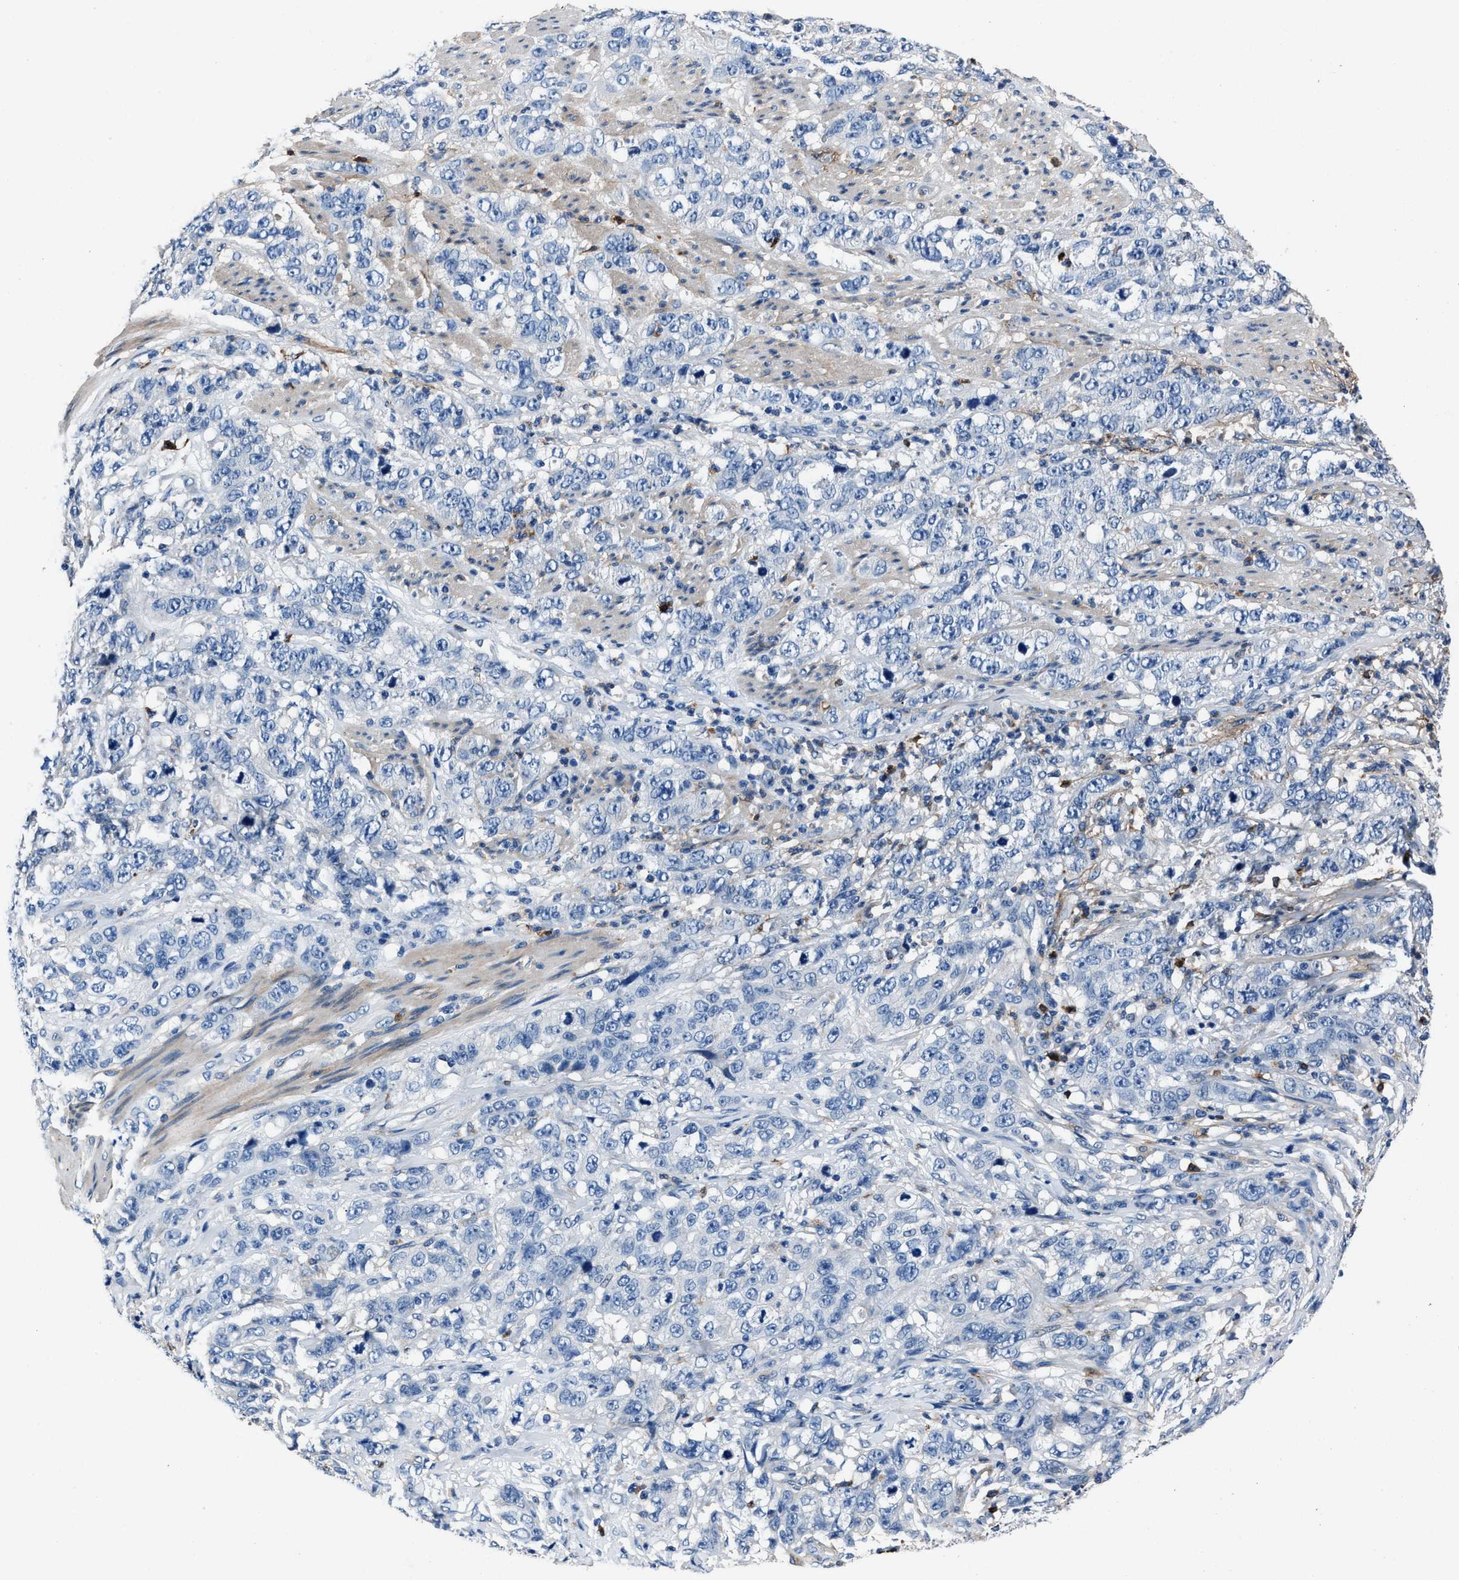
{"staining": {"intensity": "negative", "quantity": "none", "location": "none"}, "tissue": "stomach cancer", "cell_type": "Tumor cells", "image_type": "cancer", "snomed": [{"axis": "morphology", "description": "Adenocarcinoma, NOS"}, {"axis": "topography", "description": "Stomach"}], "caption": "Histopathology image shows no significant protein staining in tumor cells of stomach cancer.", "gene": "FGL2", "patient": {"sex": "male", "age": 48}}